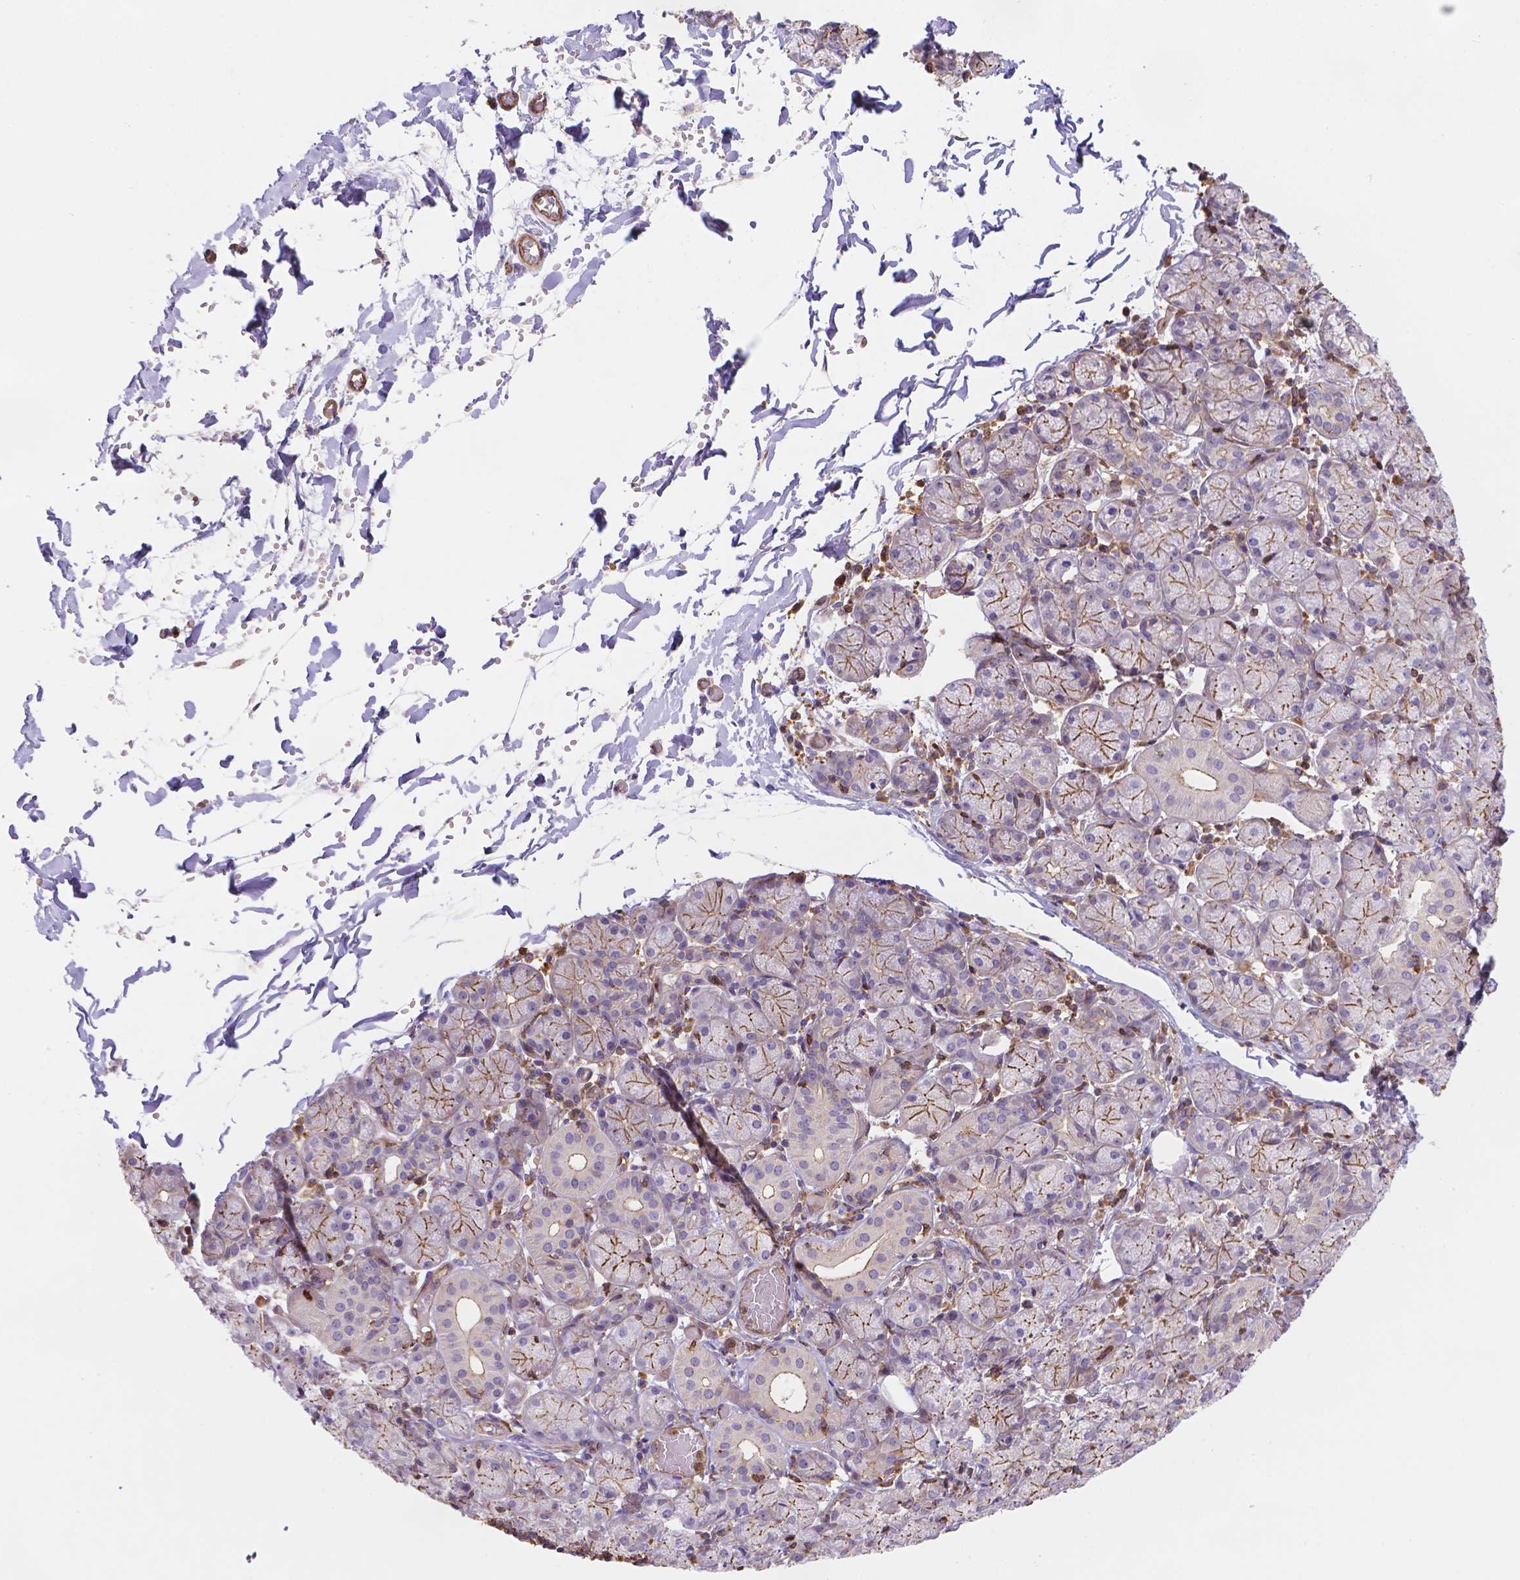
{"staining": {"intensity": "strong", "quantity": "25%-75%", "location": "cytoplasmic/membranous"}, "tissue": "salivary gland", "cell_type": "Glandular cells", "image_type": "normal", "snomed": [{"axis": "morphology", "description": "Normal tissue, NOS"}, {"axis": "topography", "description": "Salivary gland"}, {"axis": "topography", "description": "Peripheral nerve tissue"}], "caption": "Salivary gland stained for a protein shows strong cytoplasmic/membranous positivity in glandular cells. The protein of interest is stained brown, and the nuclei are stained in blue (DAB (3,3'-diaminobenzidine) IHC with brightfield microscopy, high magnification).", "gene": "DMWD", "patient": {"sex": "female", "age": 24}}